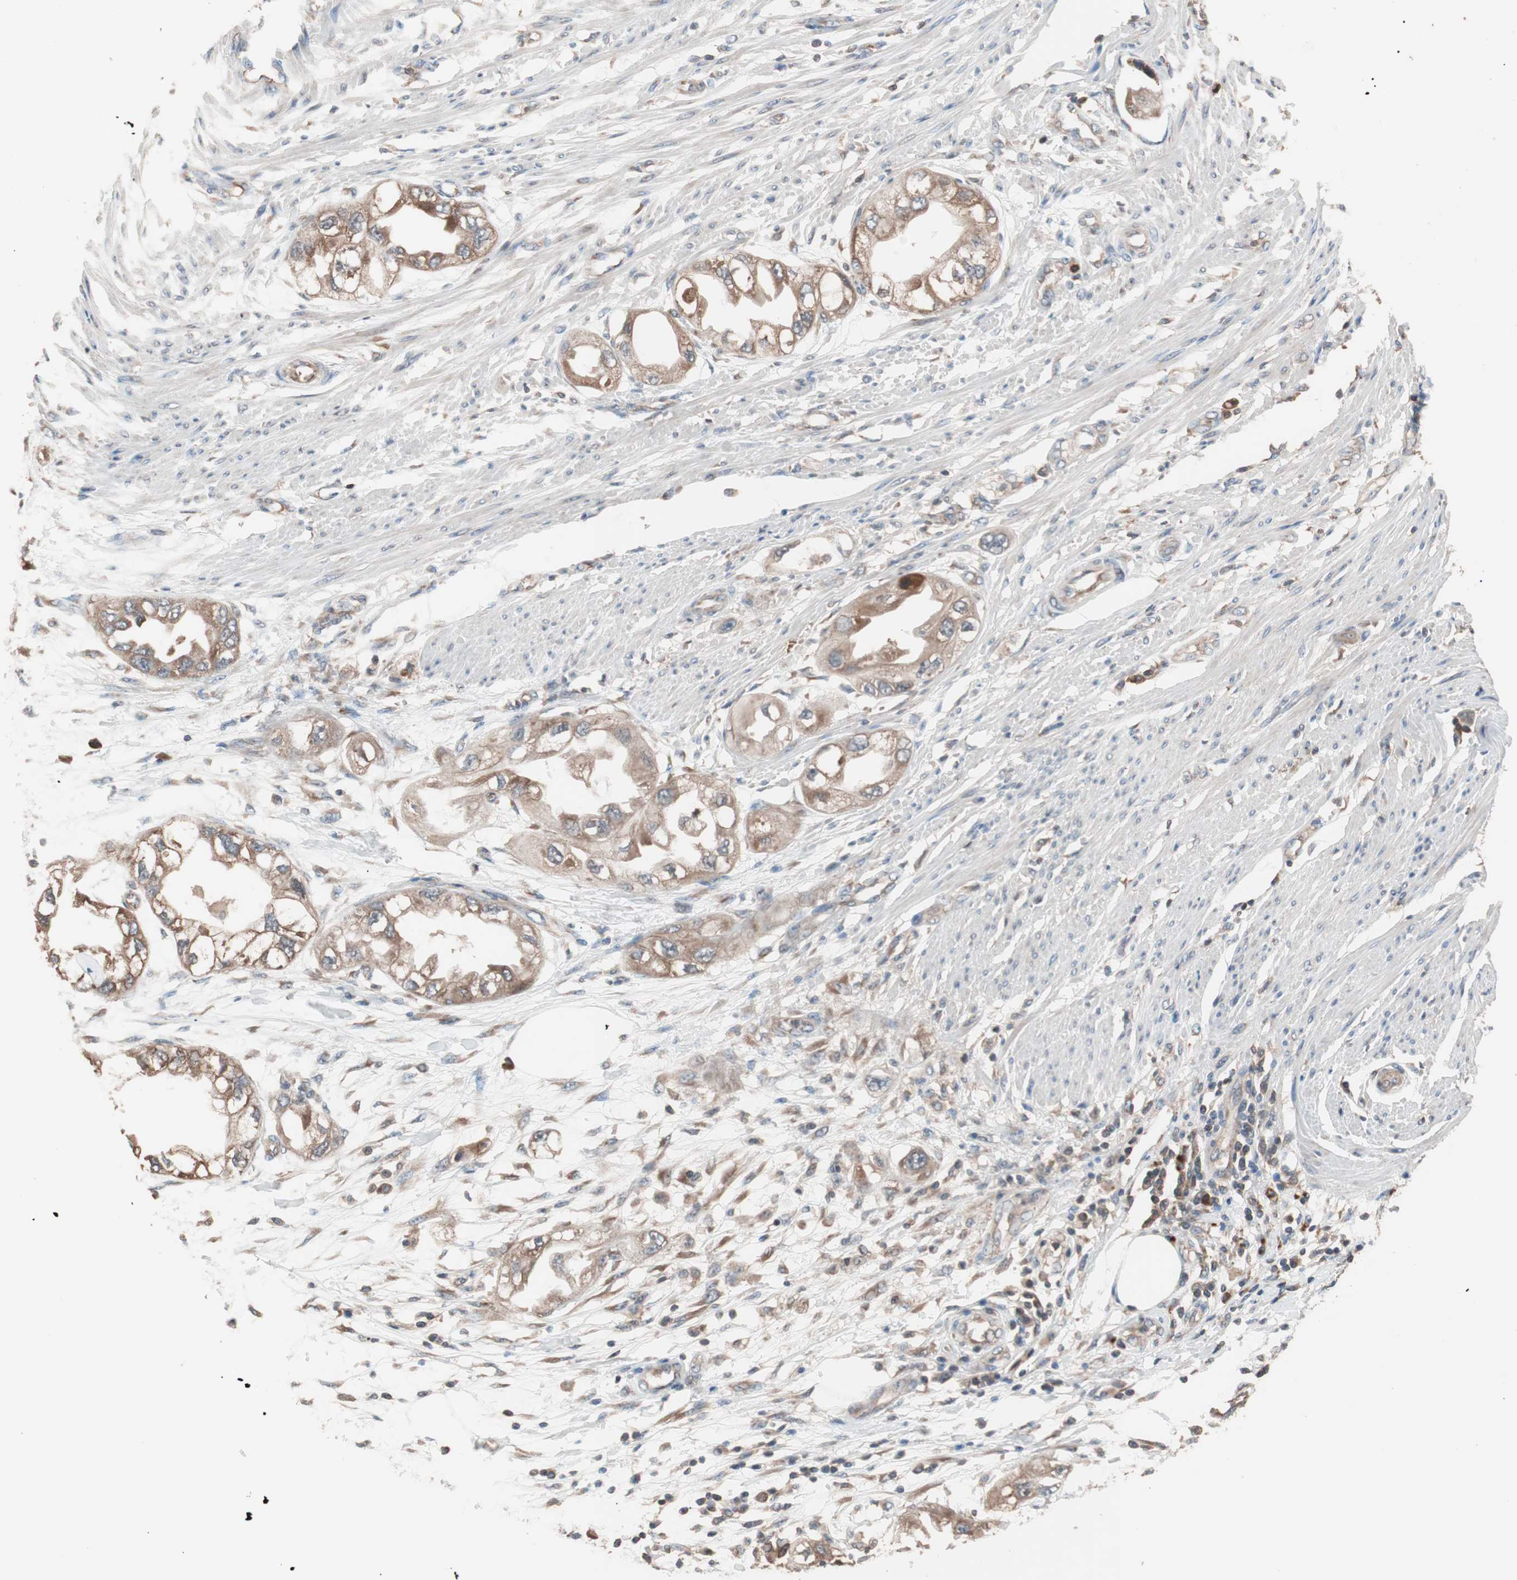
{"staining": {"intensity": "moderate", "quantity": ">75%", "location": "cytoplasmic/membranous"}, "tissue": "endometrial cancer", "cell_type": "Tumor cells", "image_type": "cancer", "snomed": [{"axis": "morphology", "description": "Adenocarcinoma, NOS"}, {"axis": "topography", "description": "Endometrium"}], "caption": "IHC of endometrial cancer (adenocarcinoma) displays medium levels of moderate cytoplasmic/membranous expression in about >75% of tumor cells. (Brightfield microscopy of DAB IHC at high magnification).", "gene": "GLYCTK", "patient": {"sex": "female", "age": 67}}